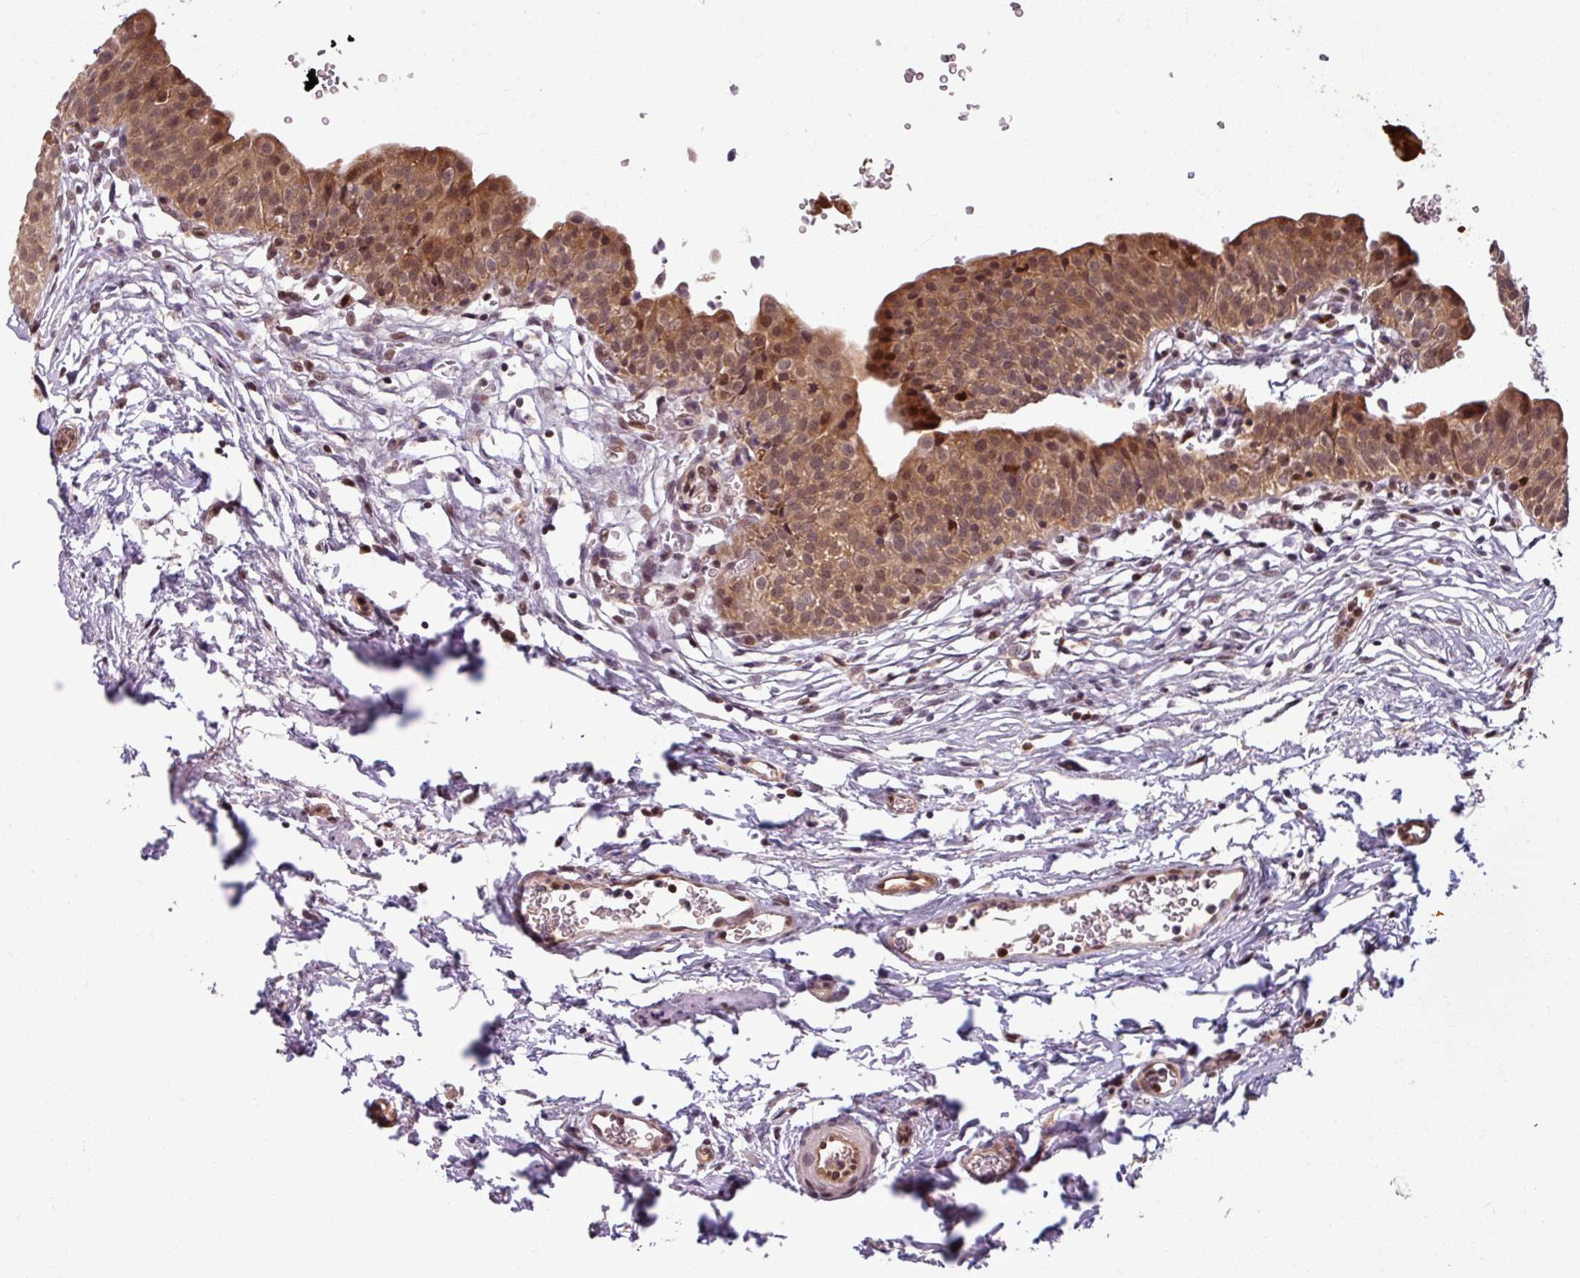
{"staining": {"intensity": "moderate", "quantity": ">75%", "location": "cytoplasmic/membranous,nuclear"}, "tissue": "urinary bladder", "cell_type": "Urothelial cells", "image_type": "normal", "snomed": [{"axis": "morphology", "description": "Normal tissue, NOS"}, {"axis": "topography", "description": "Urinary bladder"}, {"axis": "topography", "description": "Peripheral nerve tissue"}], "caption": "A micrograph showing moderate cytoplasmic/membranous,nuclear positivity in about >75% of urothelial cells in normal urinary bladder, as visualized by brown immunohistochemical staining.", "gene": "KCTD11", "patient": {"sex": "male", "age": 55}}